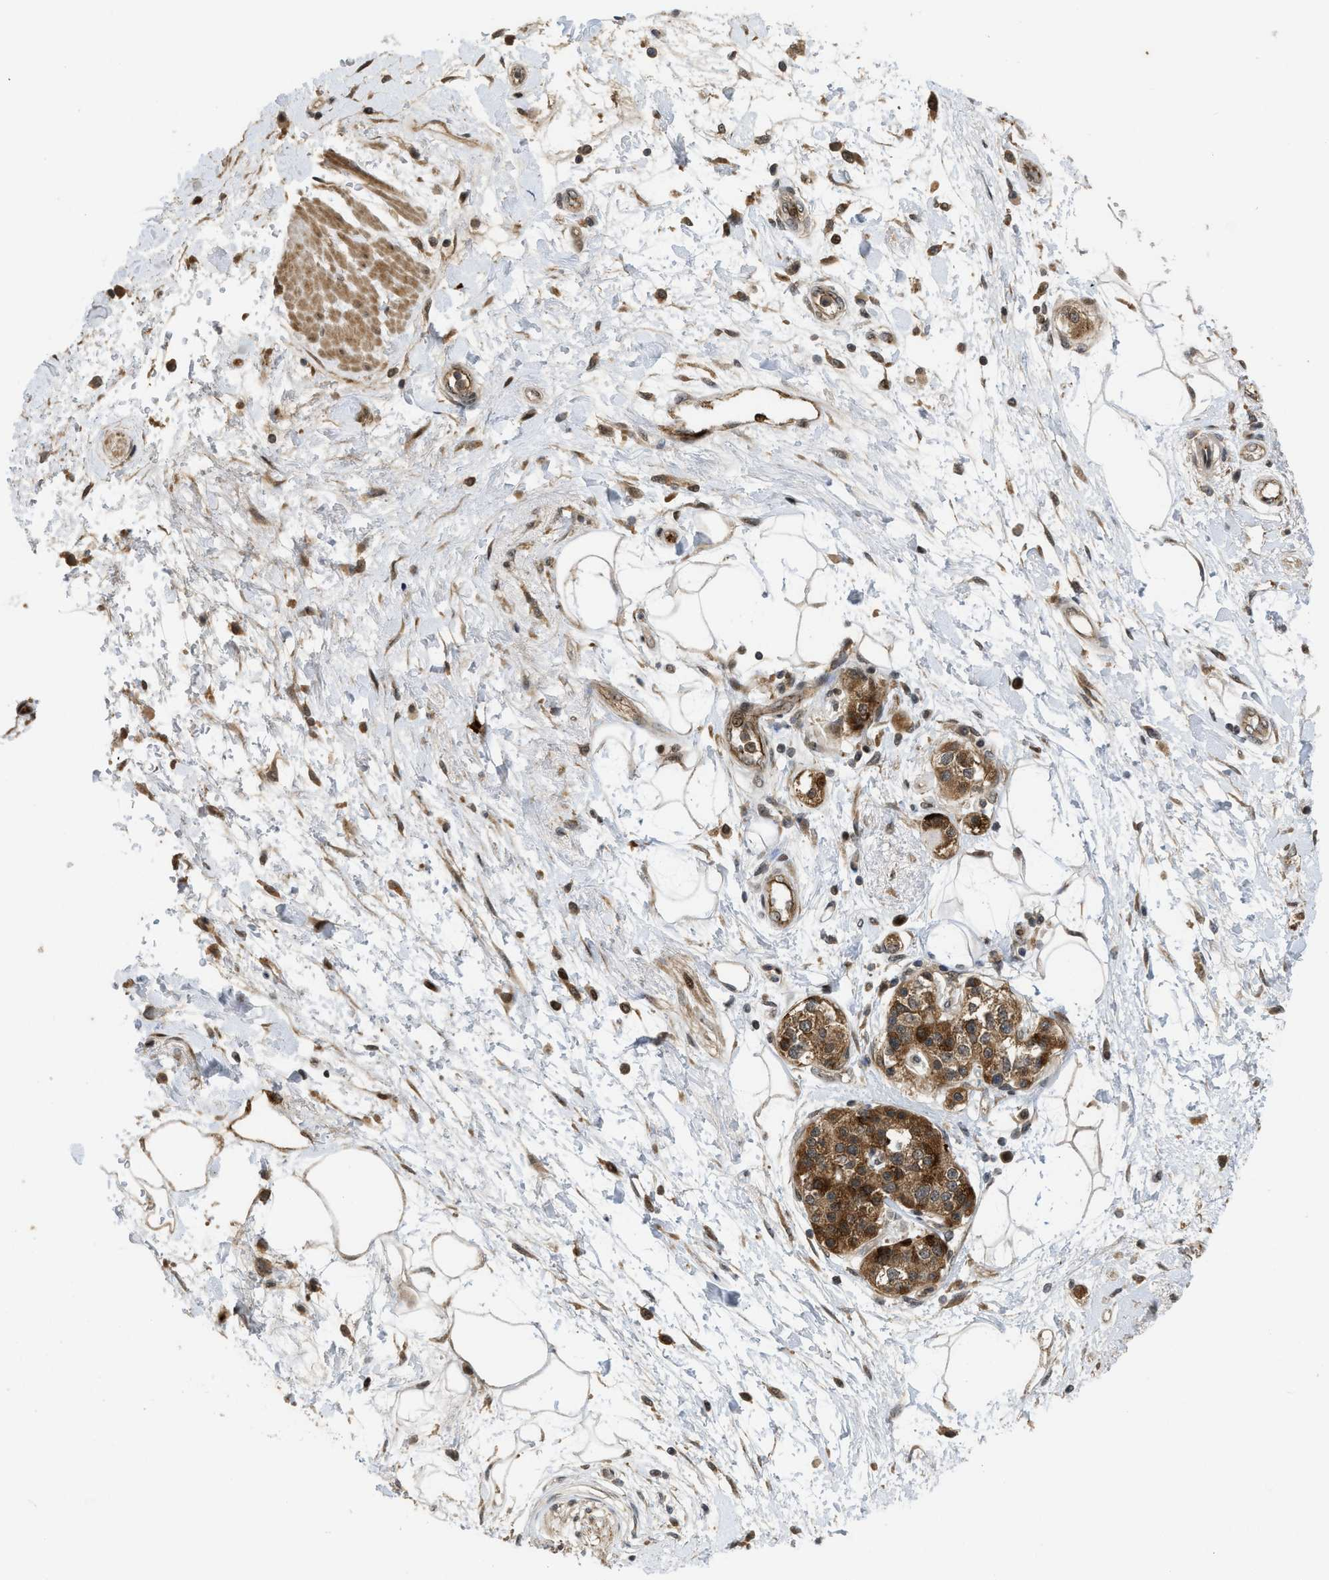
{"staining": {"intensity": "moderate", "quantity": ">75%", "location": "cytoplasmic/membranous"}, "tissue": "adipose tissue", "cell_type": "Adipocytes", "image_type": "normal", "snomed": [{"axis": "morphology", "description": "Normal tissue, NOS"}, {"axis": "morphology", "description": "Adenocarcinoma, NOS"}, {"axis": "topography", "description": "Duodenum"}, {"axis": "topography", "description": "Peripheral nerve tissue"}], "caption": "Immunohistochemical staining of benign human adipose tissue reveals medium levels of moderate cytoplasmic/membranous positivity in approximately >75% of adipocytes.", "gene": "DNAJC28", "patient": {"sex": "female", "age": 60}}